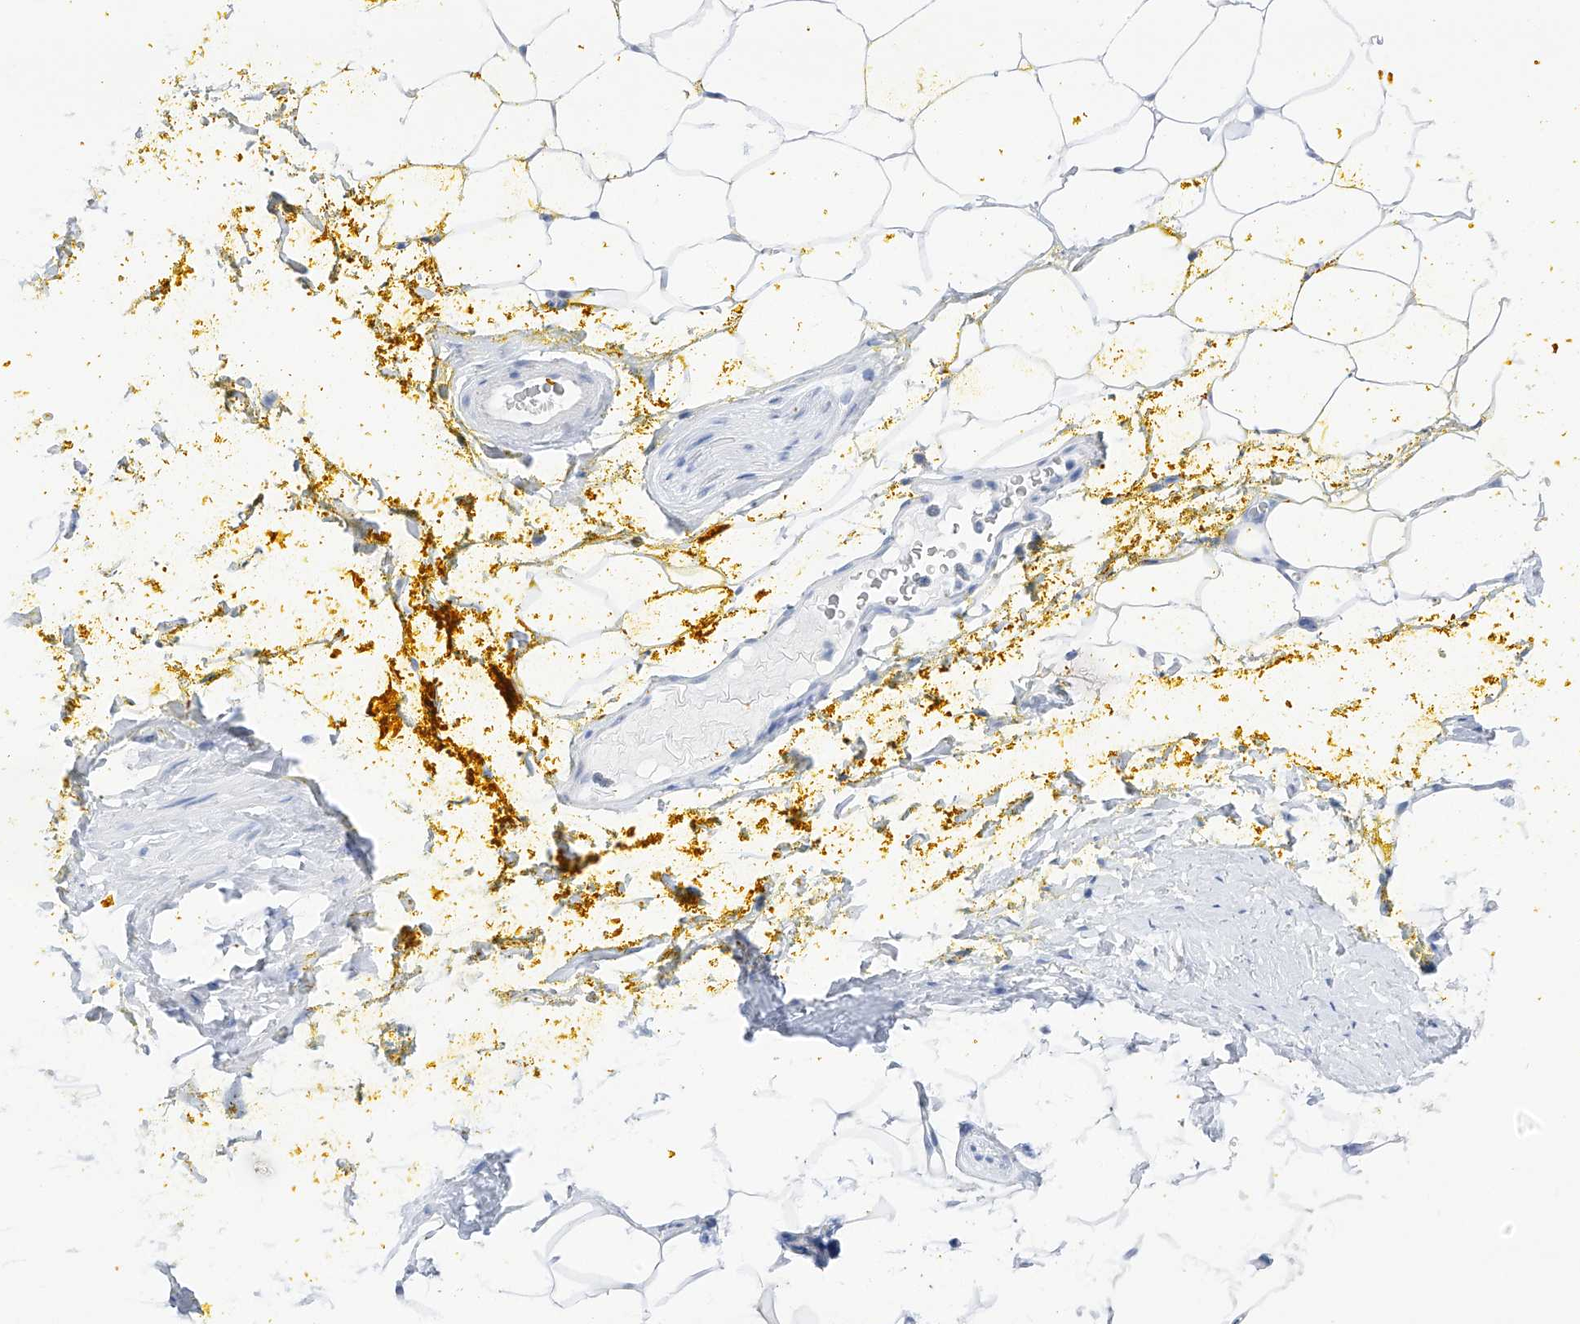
{"staining": {"intensity": "negative", "quantity": "none", "location": "none"}, "tissue": "adipose tissue", "cell_type": "Adipocytes", "image_type": "normal", "snomed": [{"axis": "morphology", "description": "Normal tissue, NOS"}, {"axis": "morphology", "description": "Adenocarcinoma, Low grade"}, {"axis": "topography", "description": "Prostate"}, {"axis": "topography", "description": "Peripheral nerve tissue"}], "caption": "This image is of normal adipose tissue stained with immunohistochemistry (IHC) to label a protein in brown with the nuclei are counter-stained blue. There is no staining in adipocytes. (Stains: DAB (3,3'-diaminobenzidine) IHC with hematoxylin counter stain, Microscopy: brightfield microscopy at high magnification).", "gene": "FLG", "patient": {"sex": "male", "age": 63}}